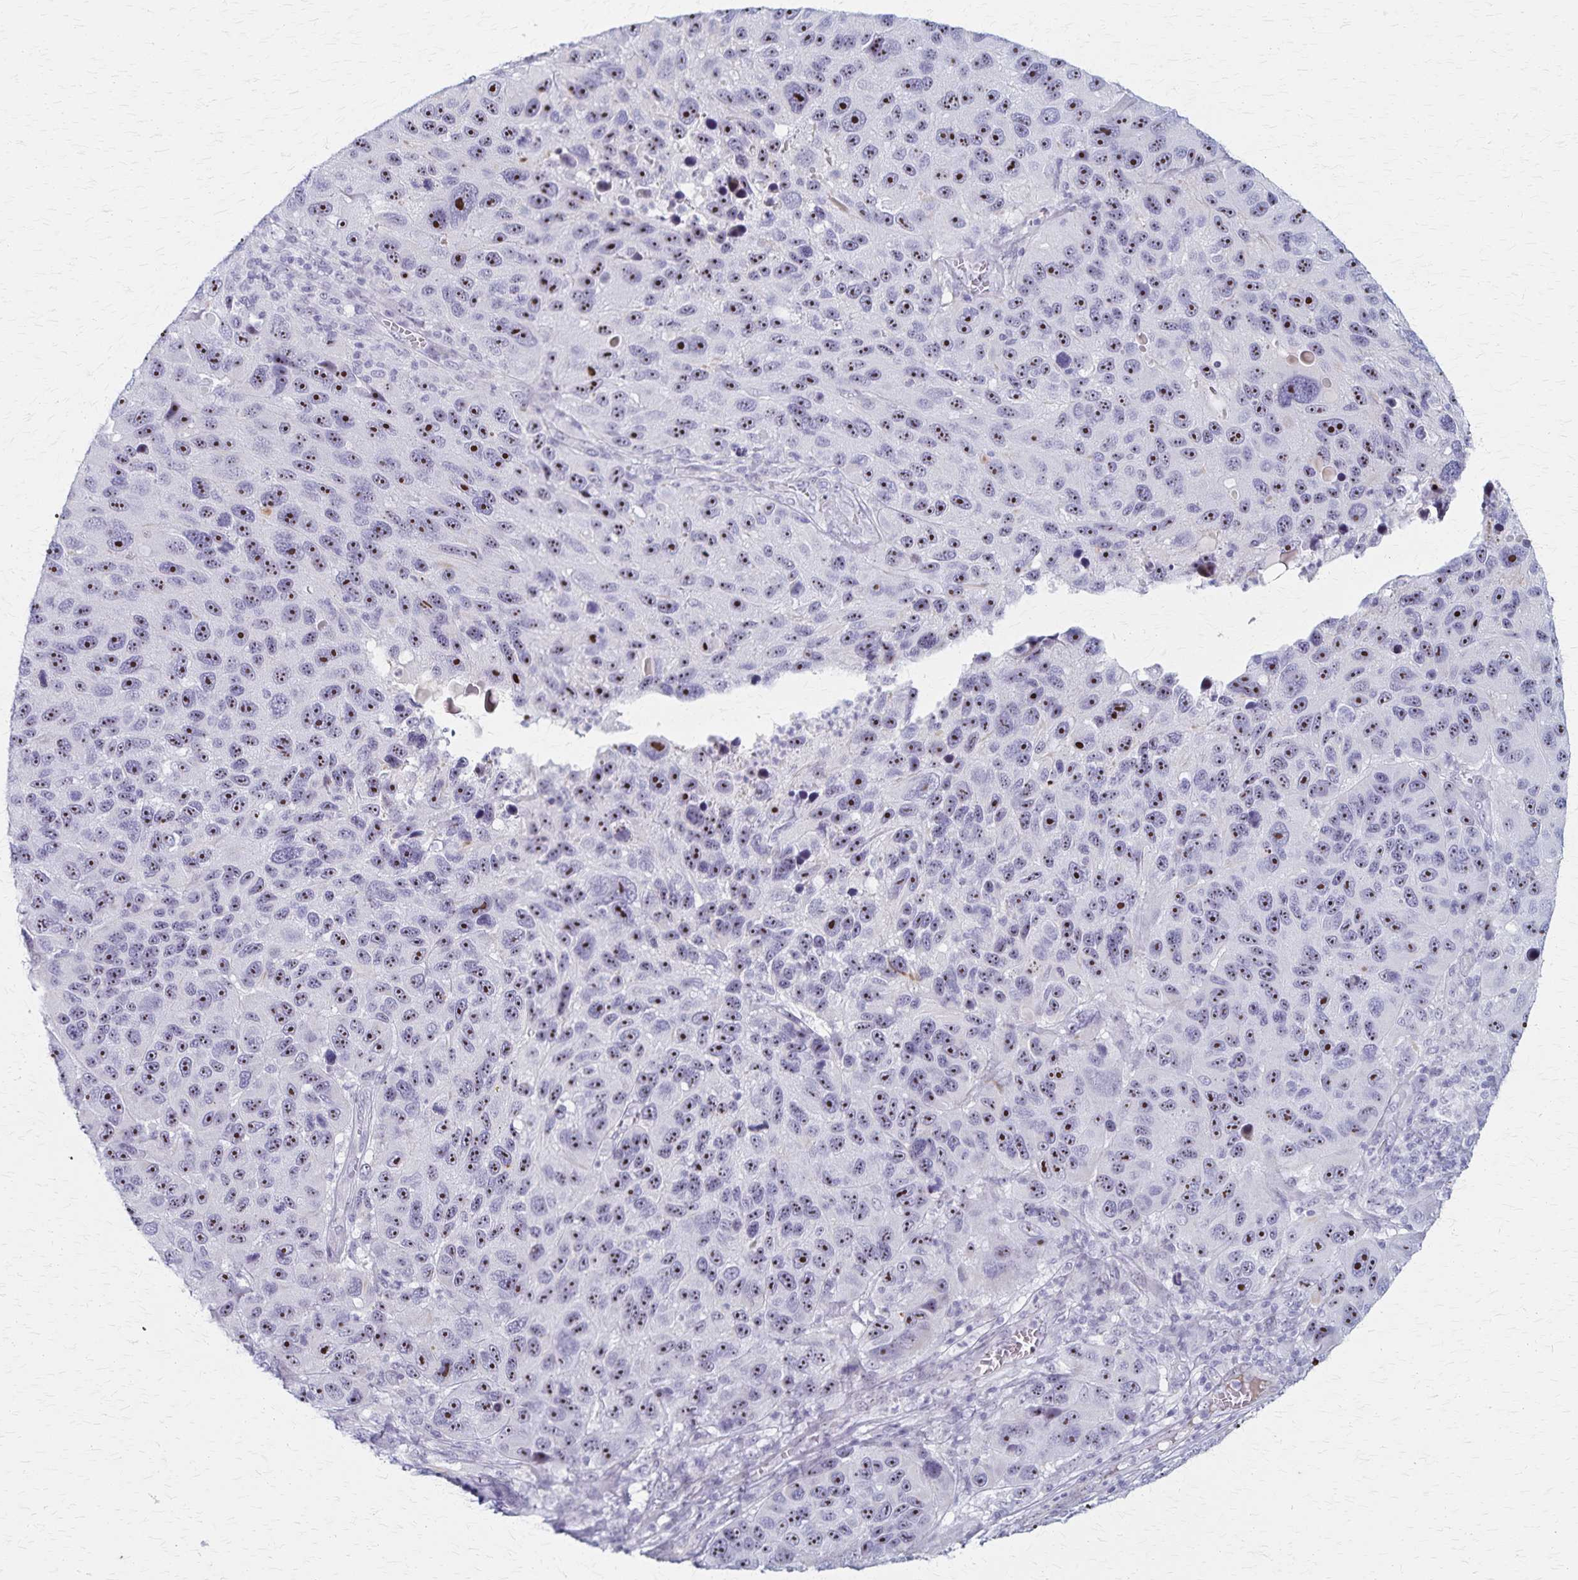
{"staining": {"intensity": "moderate", "quantity": ">75%", "location": "nuclear"}, "tissue": "melanoma", "cell_type": "Tumor cells", "image_type": "cancer", "snomed": [{"axis": "morphology", "description": "Malignant melanoma, NOS"}, {"axis": "topography", "description": "Skin"}], "caption": "High-power microscopy captured an immunohistochemistry photomicrograph of malignant melanoma, revealing moderate nuclear expression in approximately >75% of tumor cells.", "gene": "DLK2", "patient": {"sex": "male", "age": 53}}